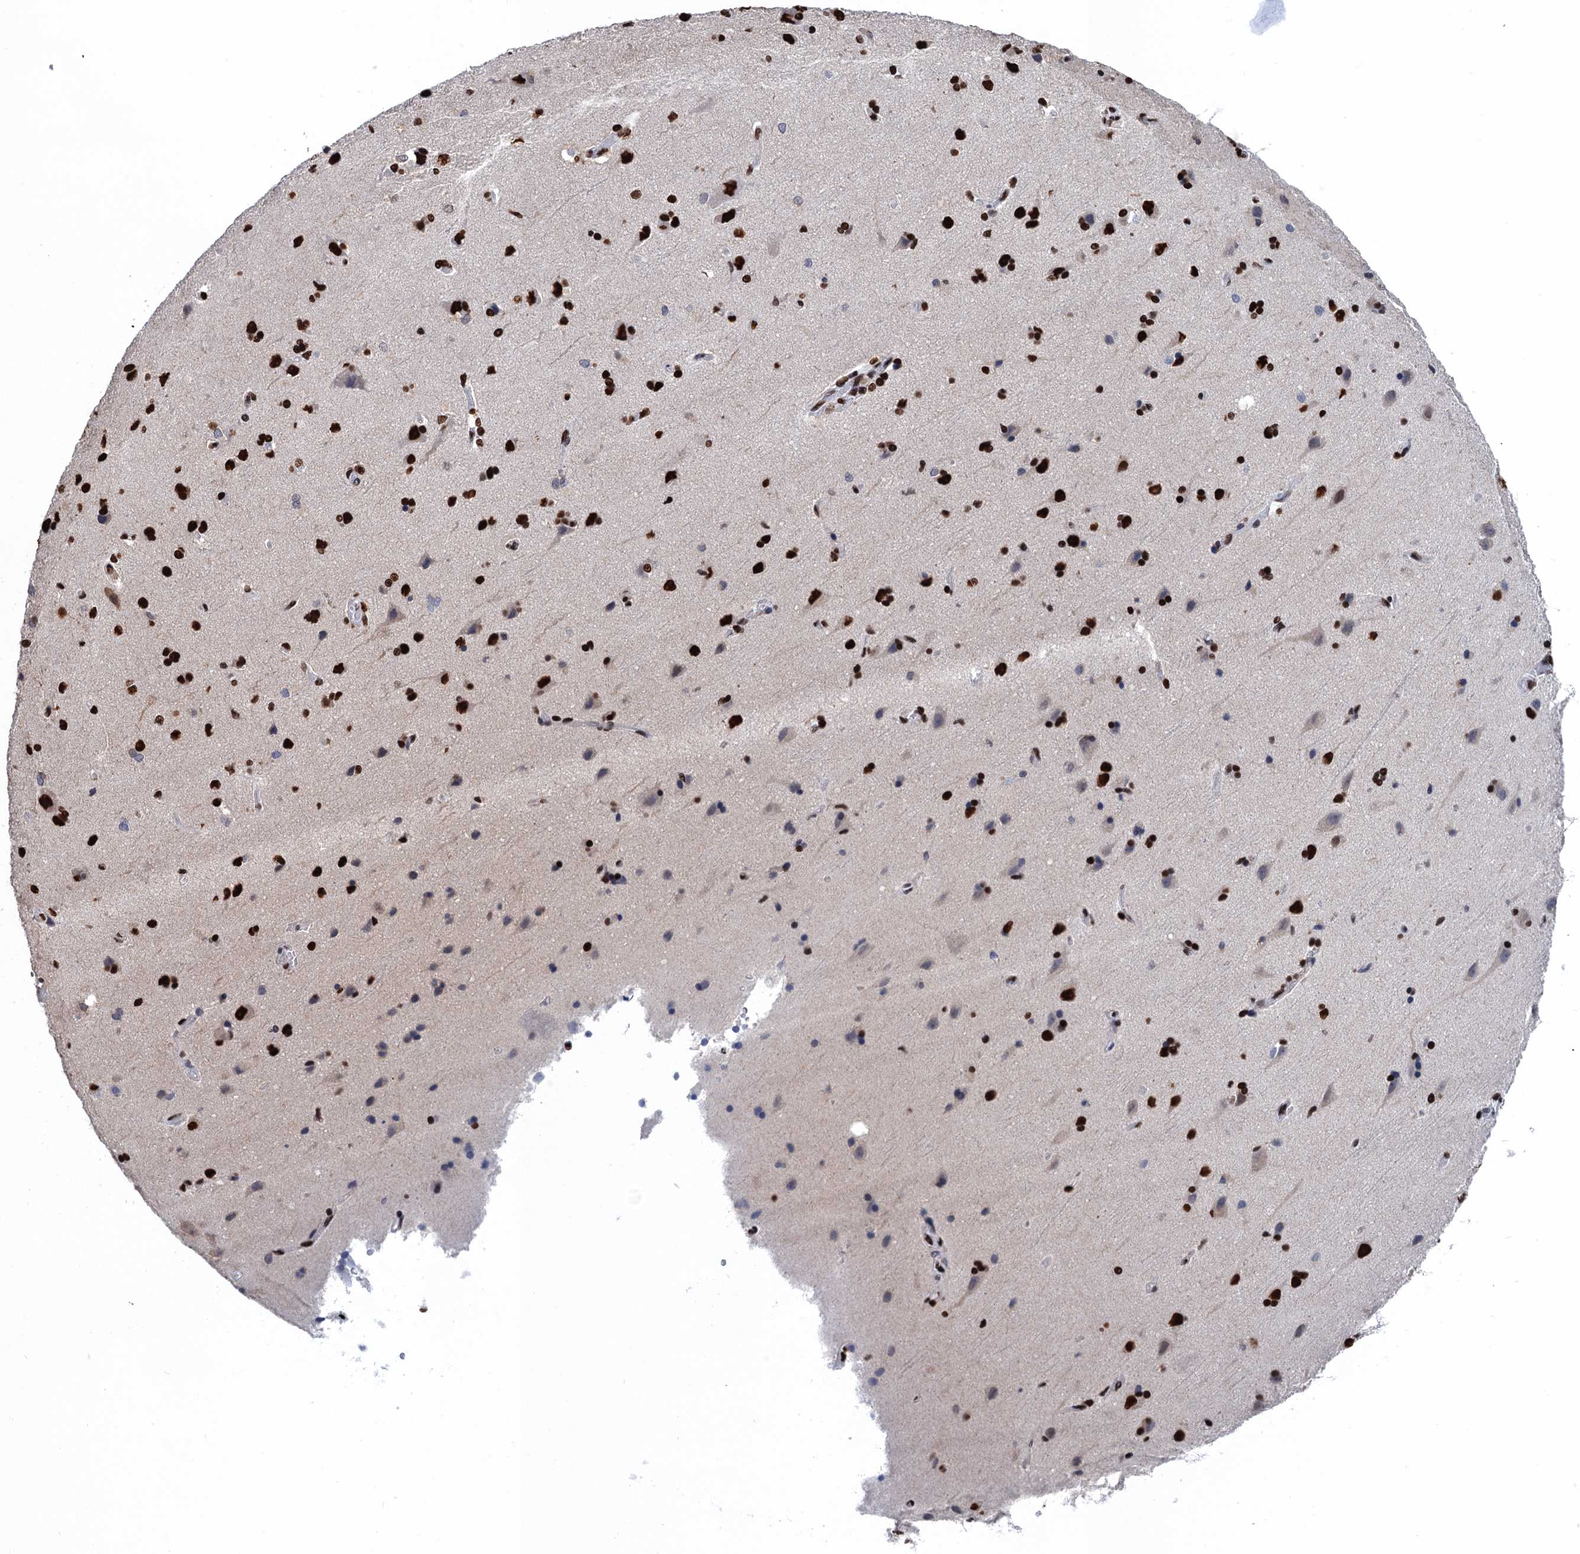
{"staining": {"intensity": "strong", "quantity": ">75%", "location": "nuclear"}, "tissue": "cerebral cortex", "cell_type": "Endothelial cells", "image_type": "normal", "snomed": [{"axis": "morphology", "description": "Normal tissue, NOS"}, {"axis": "topography", "description": "Cerebral cortex"}], "caption": "Immunohistochemical staining of normal cerebral cortex reveals high levels of strong nuclear staining in about >75% of endothelial cells.", "gene": "UBA2", "patient": {"sex": "male", "age": 62}}